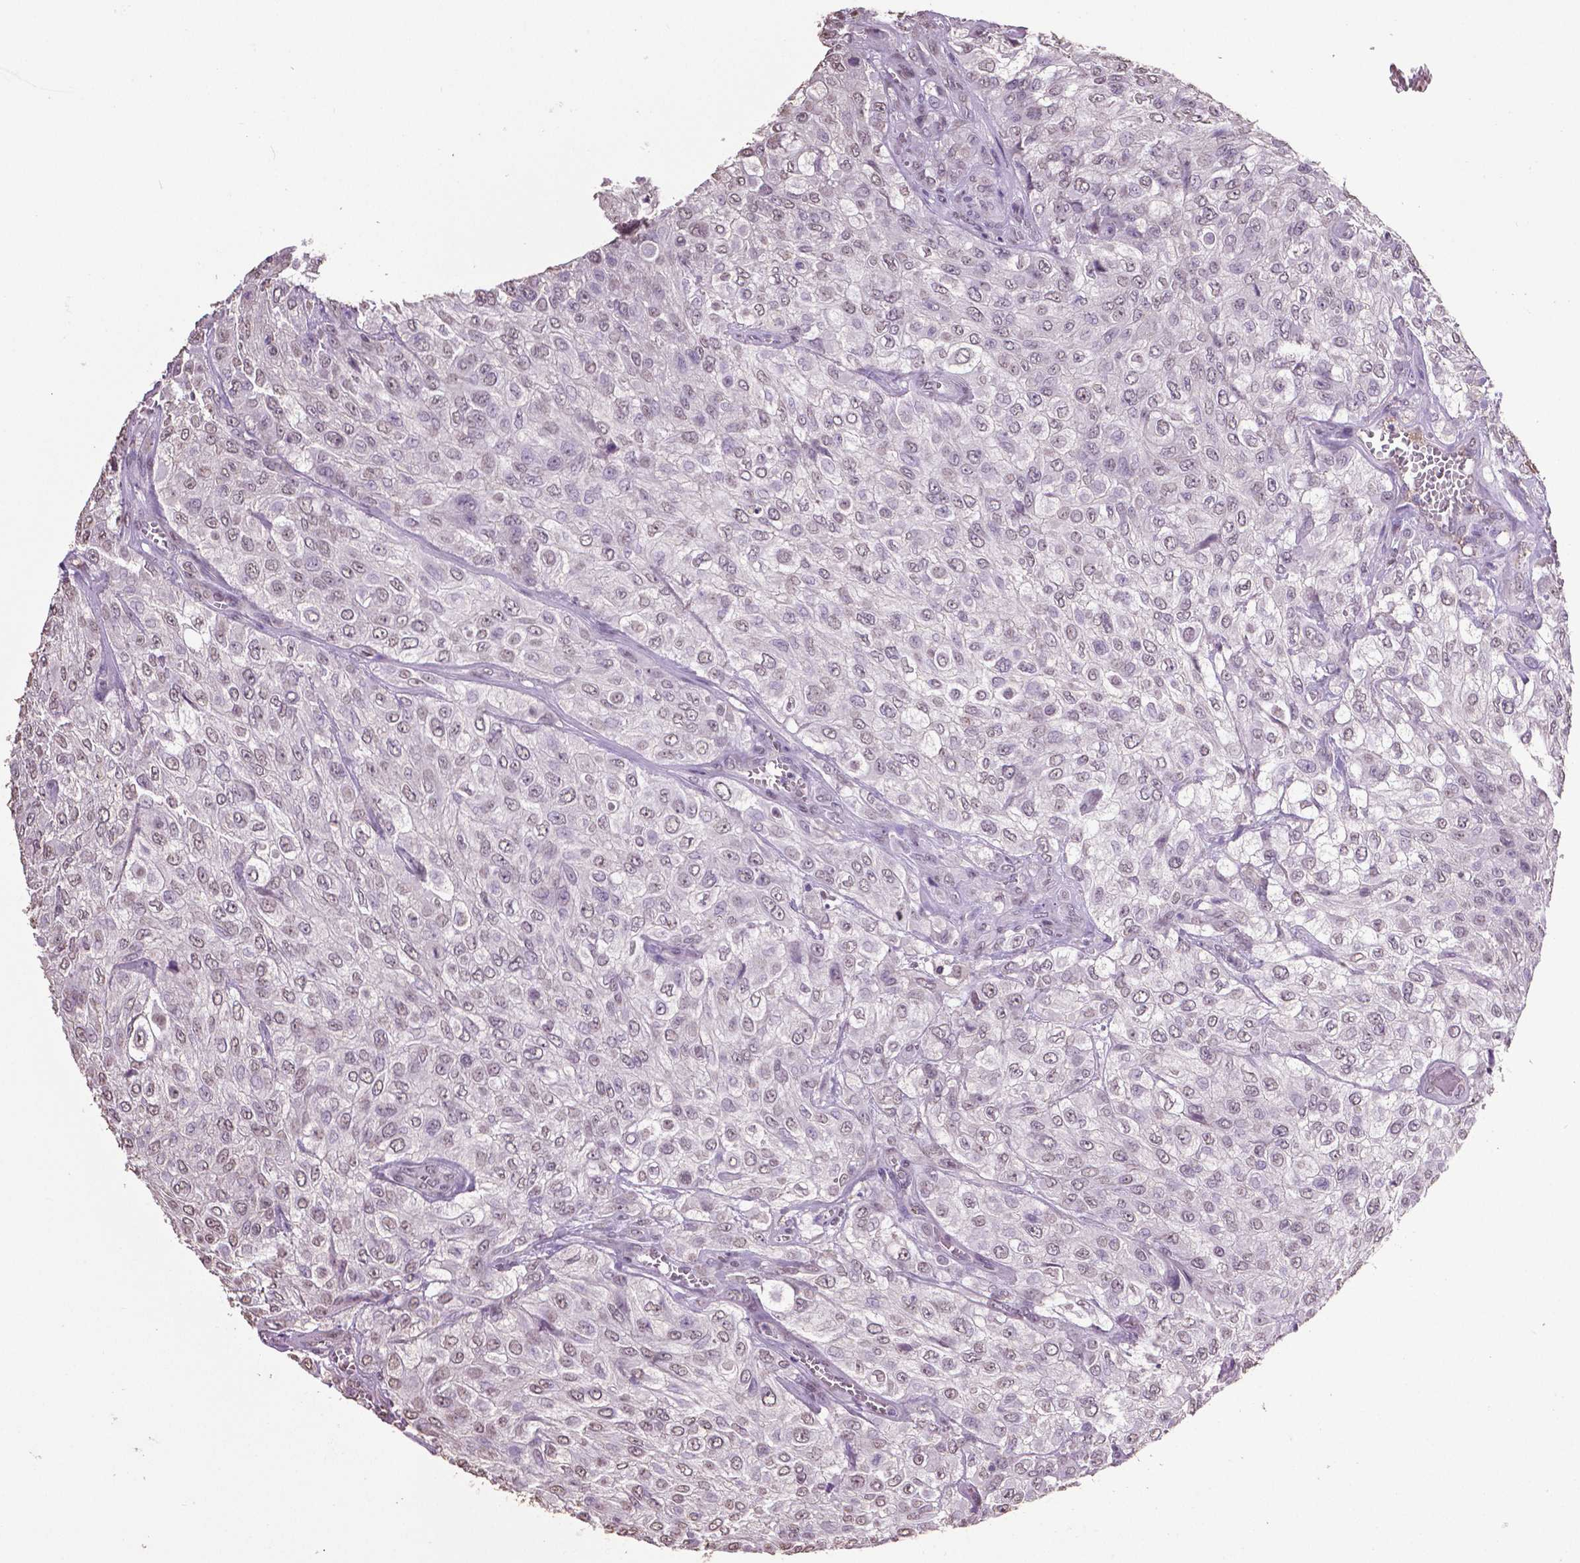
{"staining": {"intensity": "negative", "quantity": "none", "location": "none"}, "tissue": "urothelial cancer", "cell_type": "Tumor cells", "image_type": "cancer", "snomed": [{"axis": "morphology", "description": "Urothelial carcinoma, High grade"}, {"axis": "topography", "description": "Urinary bladder"}], "caption": "A high-resolution image shows immunohistochemistry (IHC) staining of urothelial cancer, which demonstrates no significant positivity in tumor cells.", "gene": "RUNX3", "patient": {"sex": "male", "age": 57}}